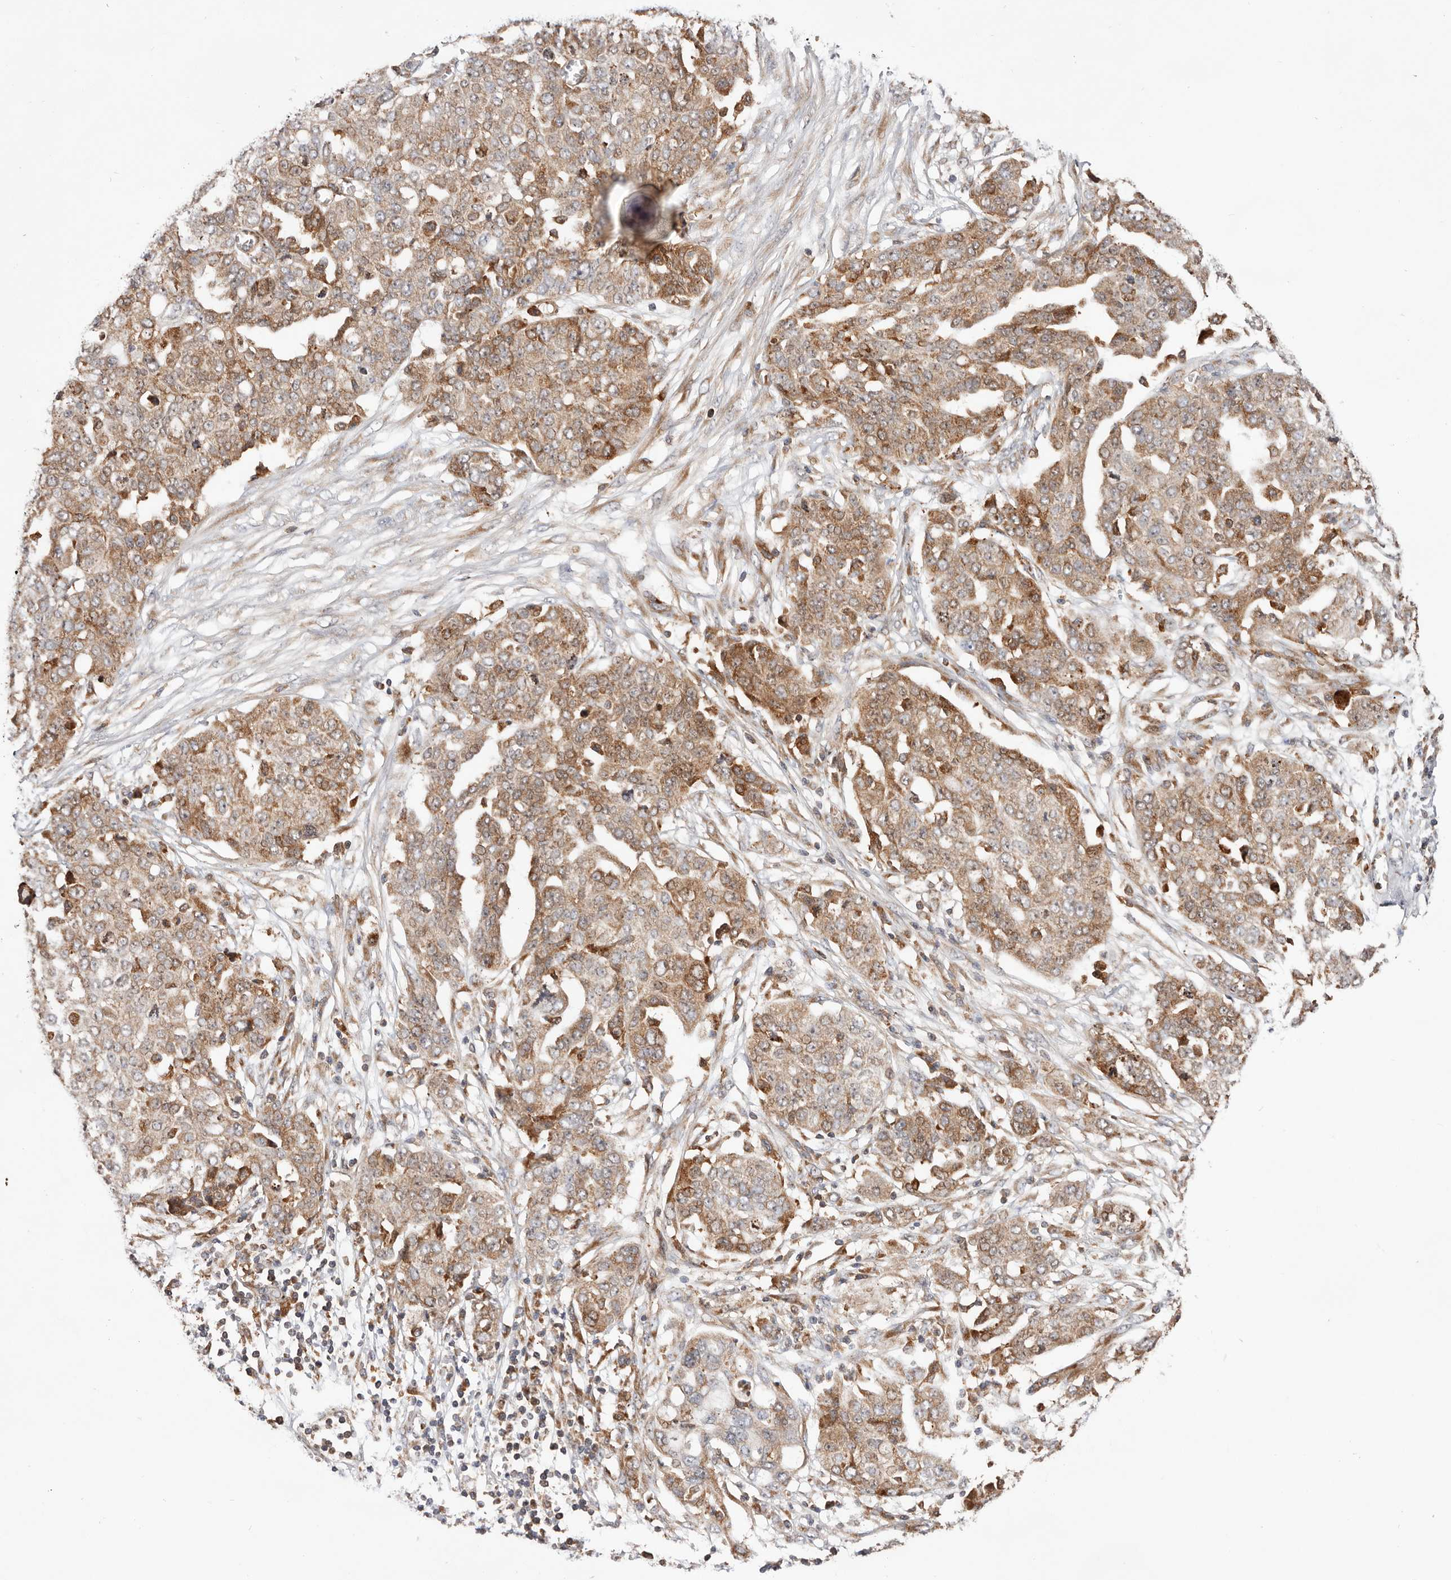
{"staining": {"intensity": "moderate", "quantity": ">75%", "location": "cytoplasmic/membranous"}, "tissue": "ovarian cancer", "cell_type": "Tumor cells", "image_type": "cancer", "snomed": [{"axis": "morphology", "description": "Cystadenocarcinoma, serous, NOS"}, {"axis": "topography", "description": "Soft tissue"}, {"axis": "topography", "description": "Ovary"}], "caption": "This histopathology image shows immunohistochemistry (IHC) staining of serous cystadenocarcinoma (ovarian), with medium moderate cytoplasmic/membranous staining in approximately >75% of tumor cells.", "gene": "RNF213", "patient": {"sex": "female", "age": 57}}